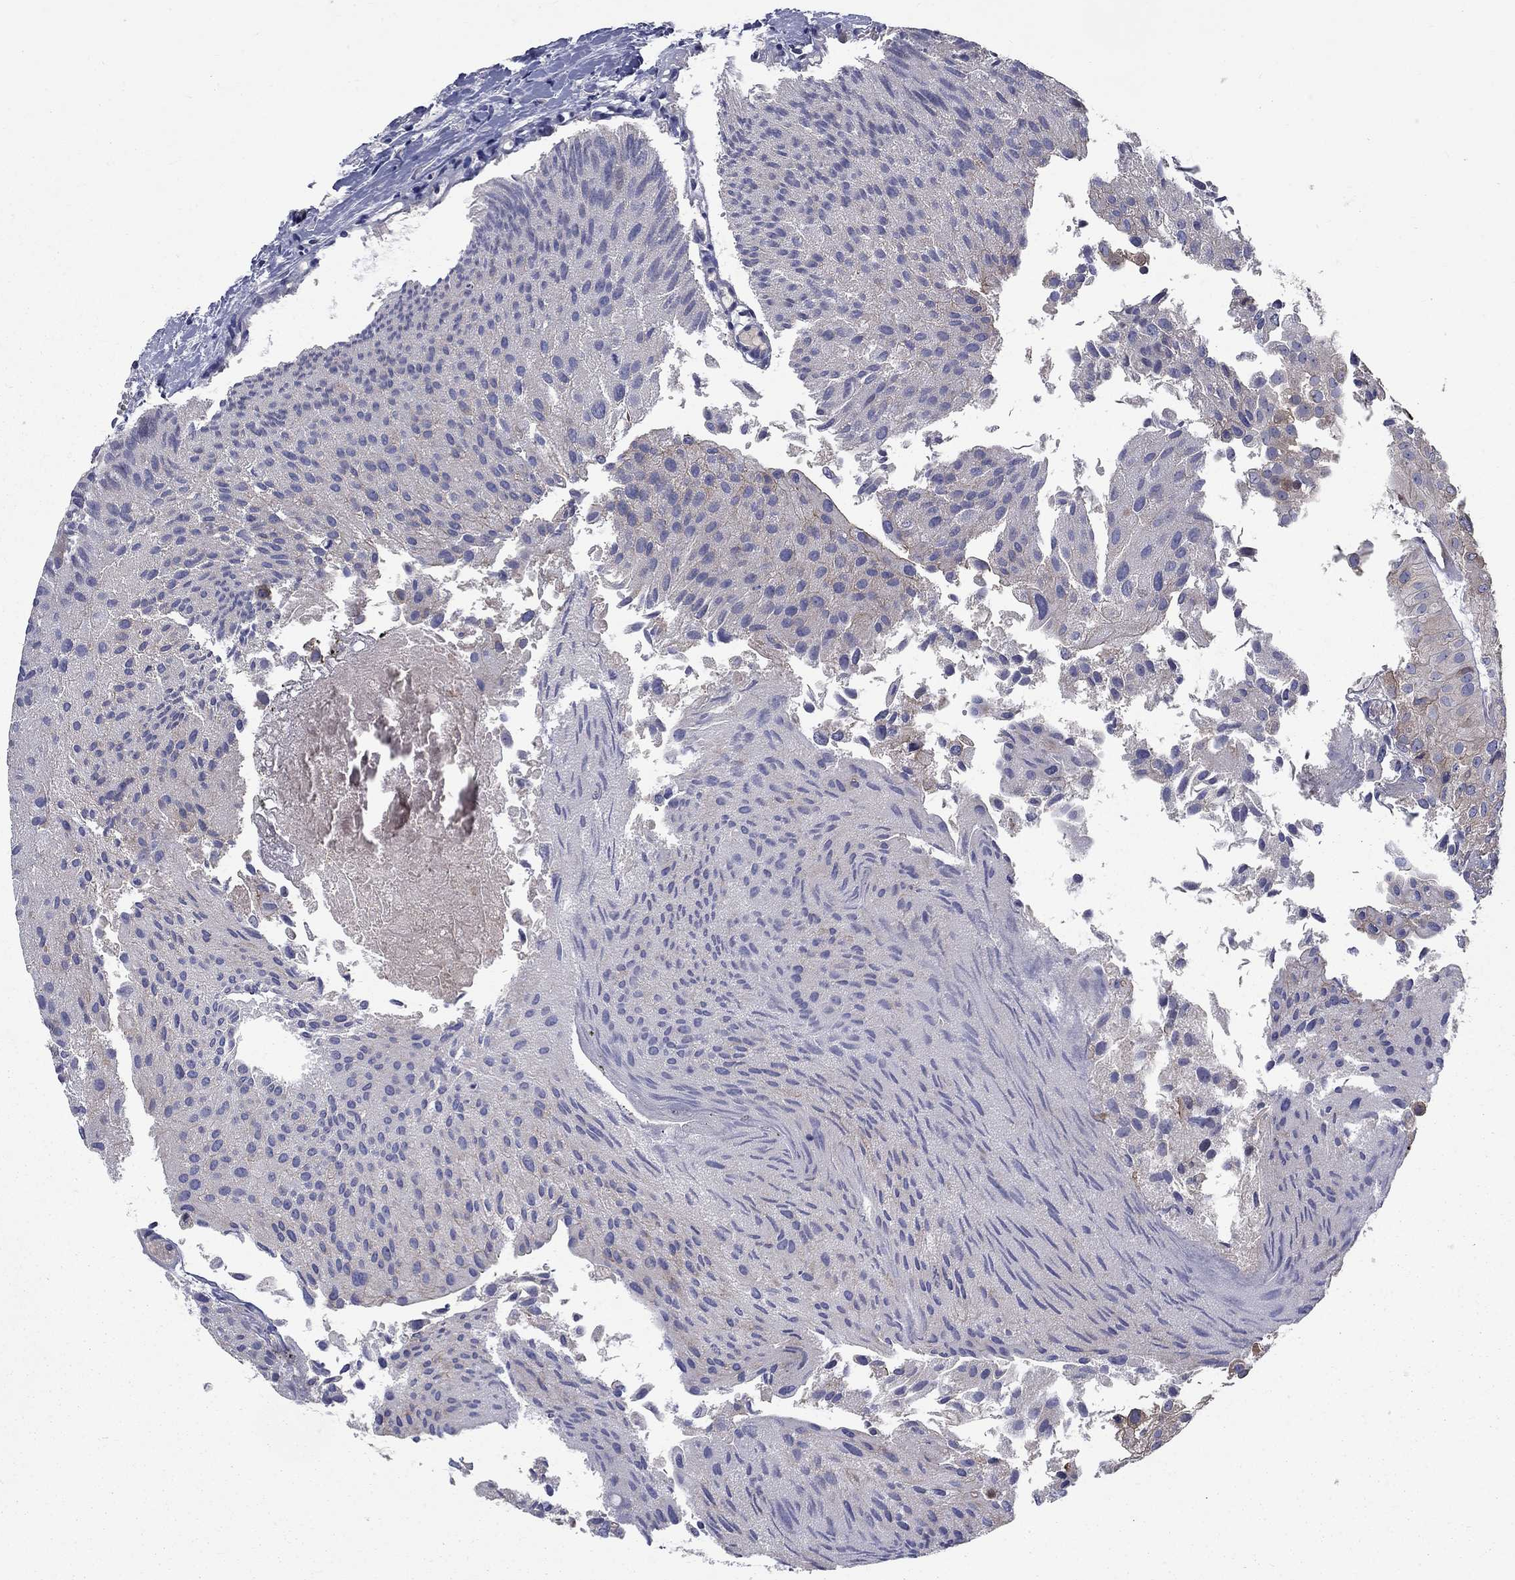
{"staining": {"intensity": "weak", "quantity": "<25%", "location": "cytoplasmic/membranous"}, "tissue": "urothelial cancer", "cell_type": "Tumor cells", "image_type": "cancer", "snomed": [{"axis": "morphology", "description": "Urothelial carcinoma, Low grade"}, {"axis": "topography", "description": "Urinary bladder"}], "caption": "Immunohistochemical staining of human urothelial cancer shows no significant staining in tumor cells.", "gene": "SLC1A1", "patient": {"sex": "female", "age": 78}}